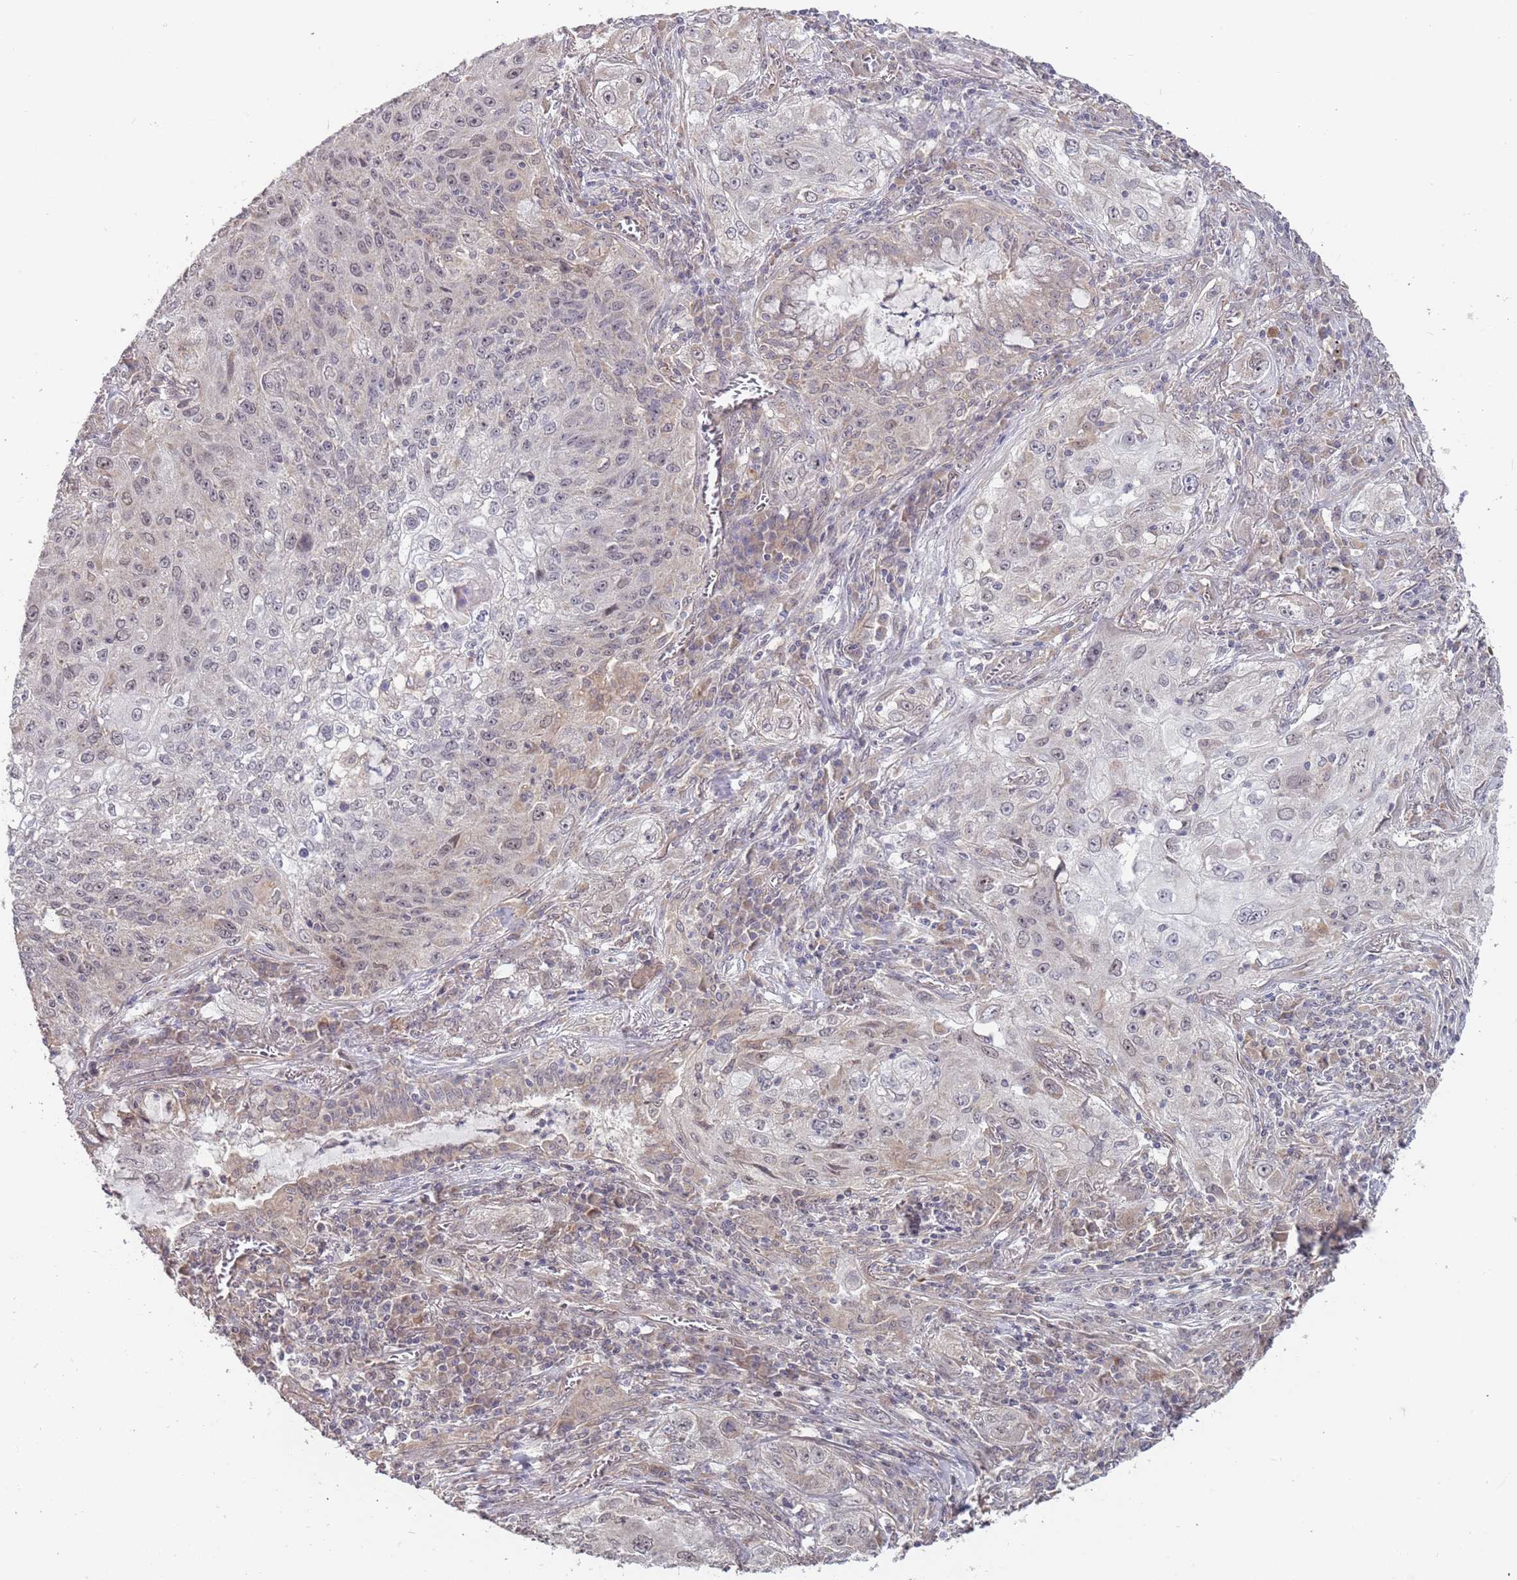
{"staining": {"intensity": "weak", "quantity": "<25%", "location": "nuclear"}, "tissue": "lung cancer", "cell_type": "Tumor cells", "image_type": "cancer", "snomed": [{"axis": "morphology", "description": "Squamous cell carcinoma, NOS"}, {"axis": "topography", "description": "Lung"}], "caption": "IHC image of lung cancer (squamous cell carcinoma) stained for a protein (brown), which demonstrates no staining in tumor cells.", "gene": "TMEM64", "patient": {"sex": "female", "age": 69}}